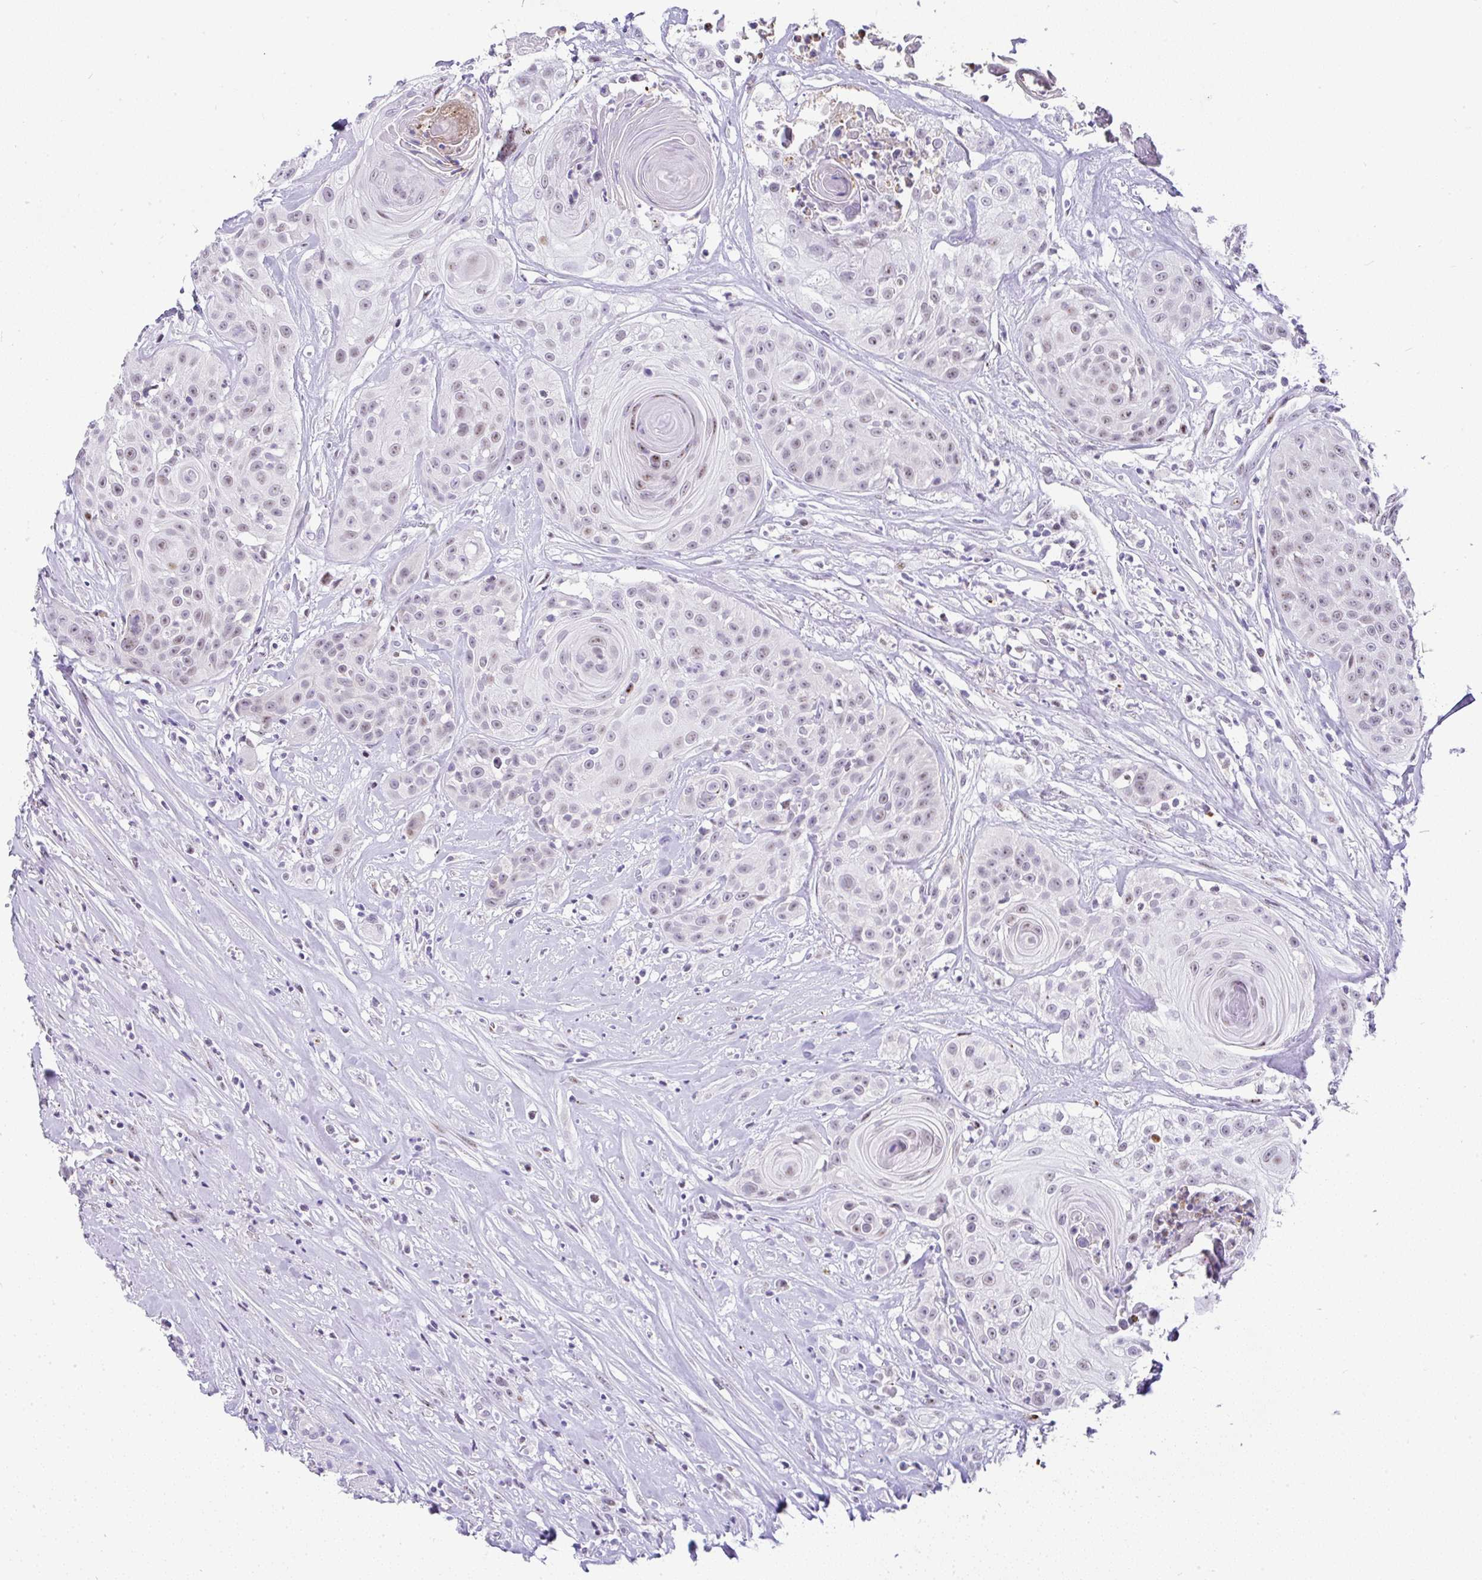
{"staining": {"intensity": "moderate", "quantity": "<25%", "location": "nuclear"}, "tissue": "head and neck cancer", "cell_type": "Tumor cells", "image_type": "cancer", "snomed": [{"axis": "morphology", "description": "Squamous cell carcinoma, NOS"}, {"axis": "topography", "description": "Head-Neck"}], "caption": "Protein staining reveals moderate nuclear expression in approximately <25% of tumor cells in head and neck cancer (squamous cell carcinoma).", "gene": "NR1D2", "patient": {"sex": "male", "age": 83}}